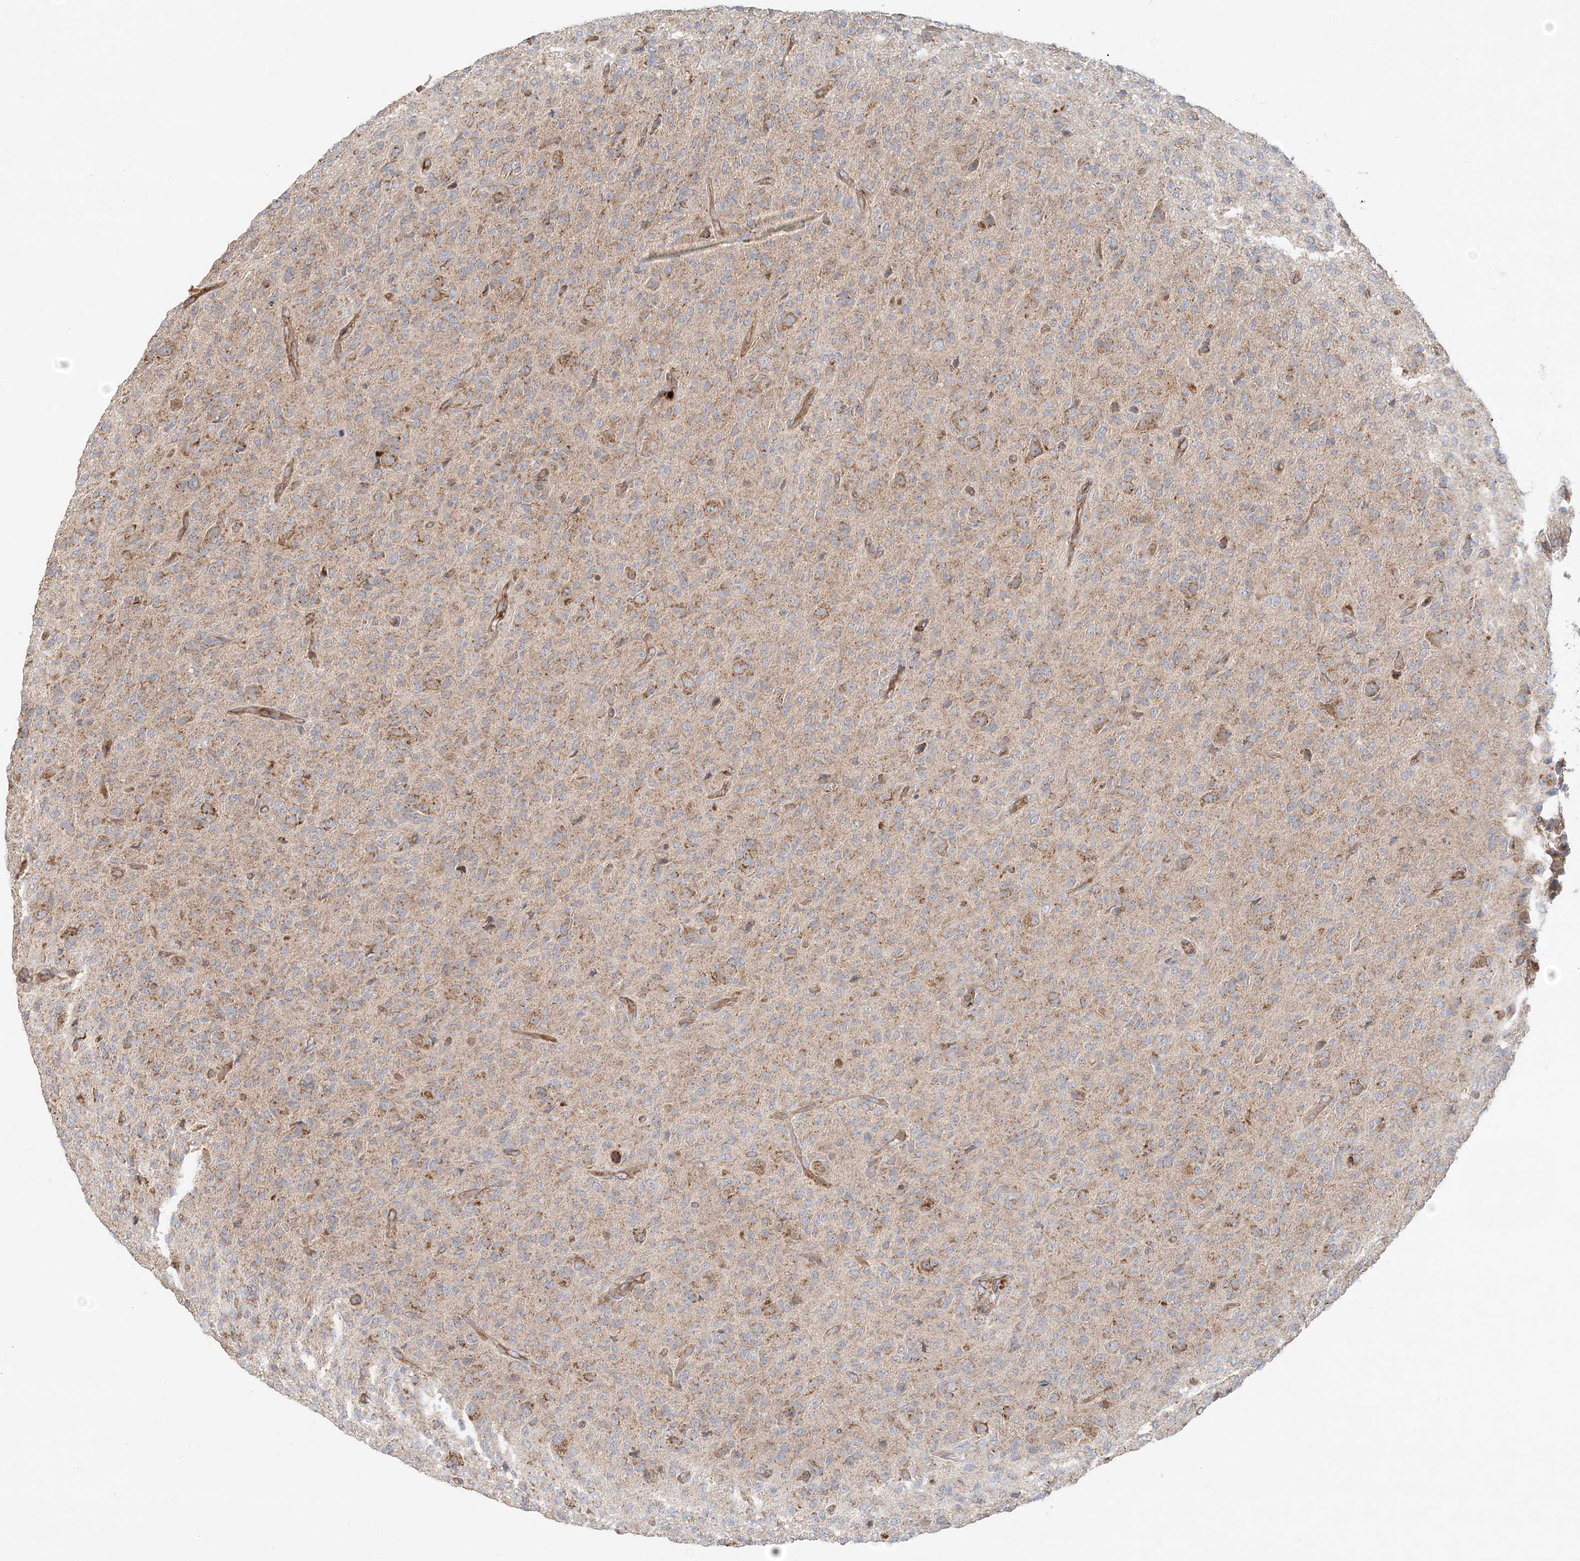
{"staining": {"intensity": "moderate", "quantity": ">75%", "location": "cytoplasmic/membranous"}, "tissue": "glioma", "cell_type": "Tumor cells", "image_type": "cancer", "snomed": [{"axis": "morphology", "description": "Glioma, malignant, High grade"}, {"axis": "topography", "description": "Brain"}], "caption": "Immunohistochemical staining of glioma displays medium levels of moderate cytoplasmic/membranous positivity in about >75% of tumor cells.", "gene": "KIAA0232", "patient": {"sex": "female", "age": 57}}